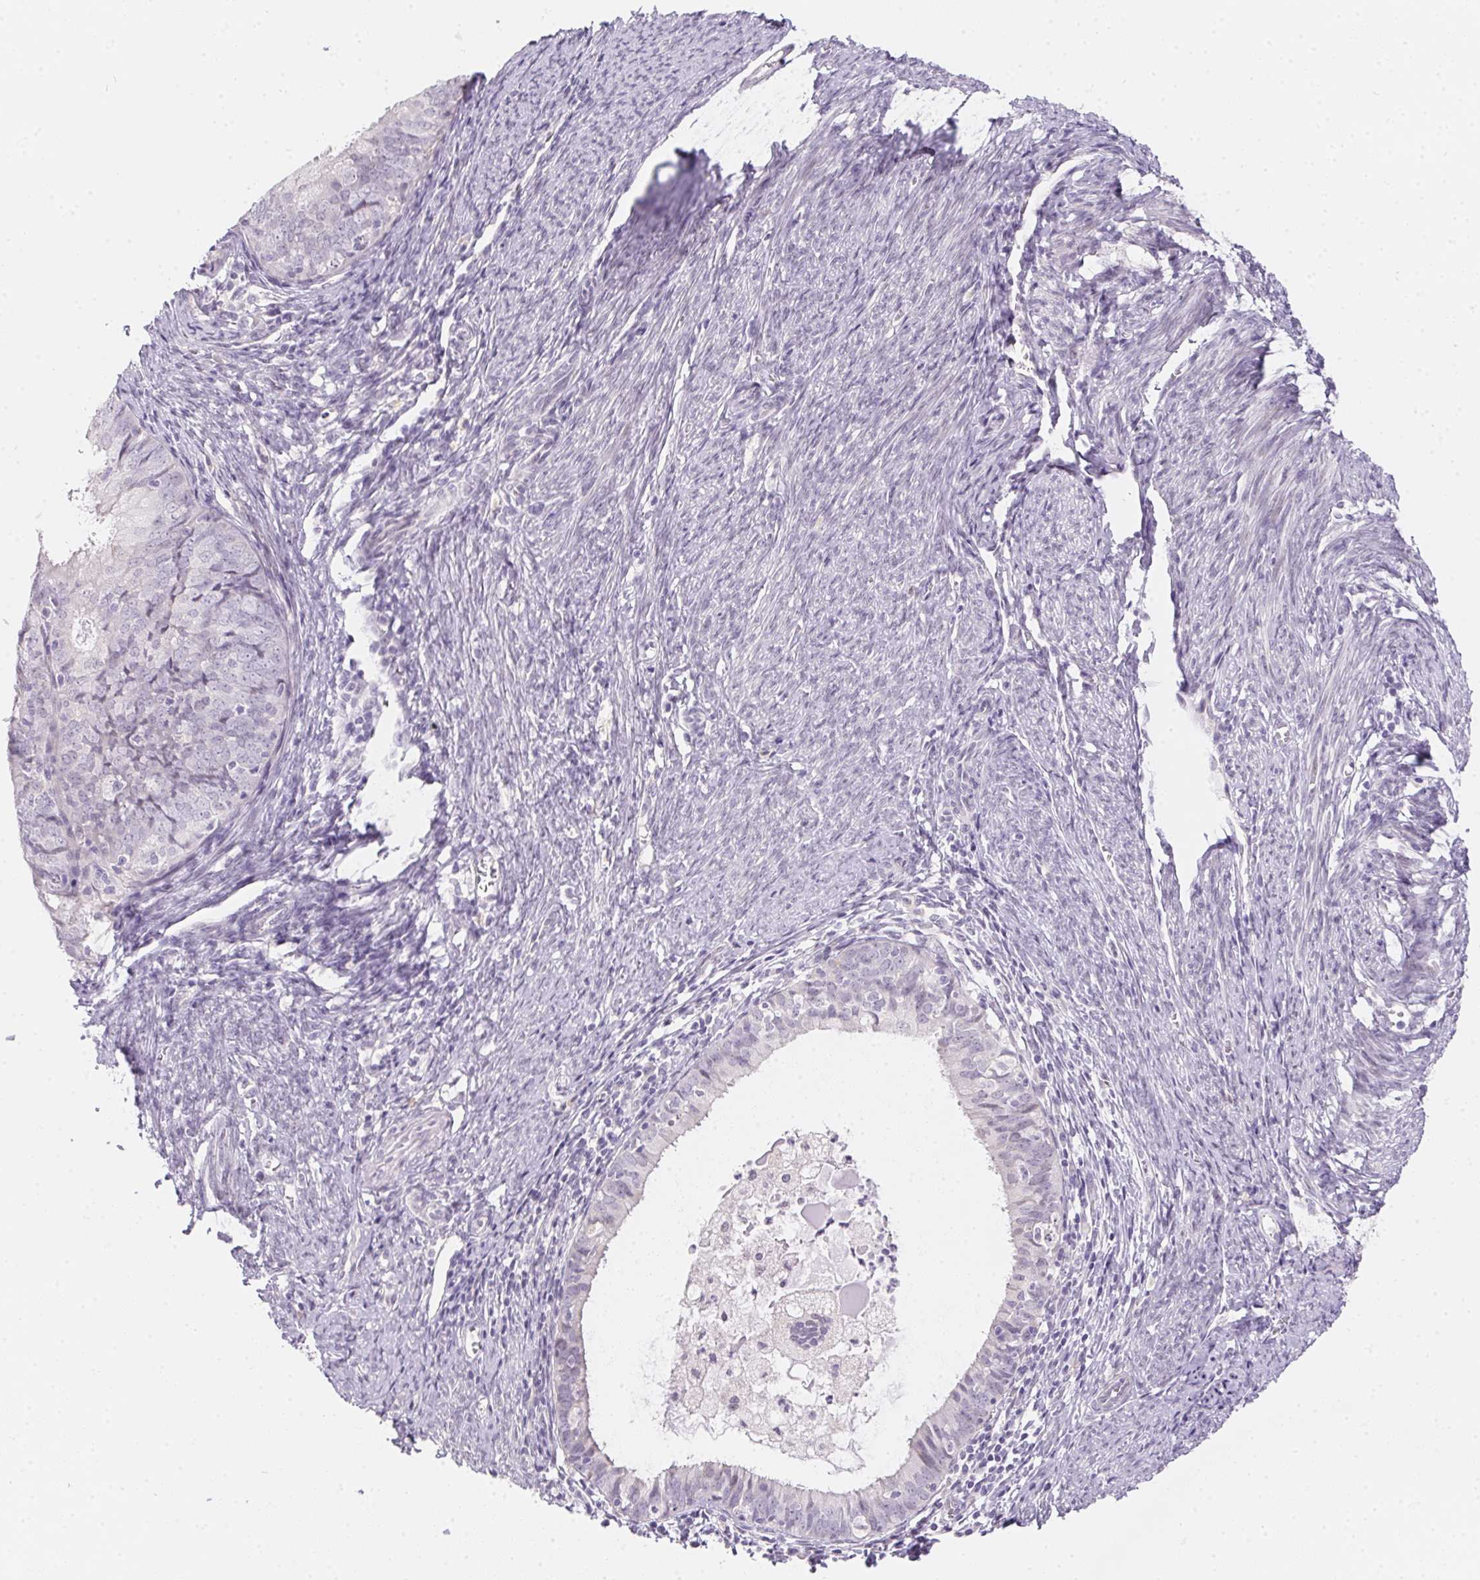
{"staining": {"intensity": "negative", "quantity": "none", "location": "none"}, "tissue": "endometrial cancer", "cell_type": "Tumor cells", "image_type": "cancer", "snomed": [{"axis": "morphology", "description": "Adenocarcinoma, NOS"}, {"axis": "topography", "description": "Endometrium"}], "caption": "Tumor cells show no significant positivity in endometrial cancer (adenocarcinoma).", "gene": "MORC1", "patient": {"sex": "female", "age": 57}}